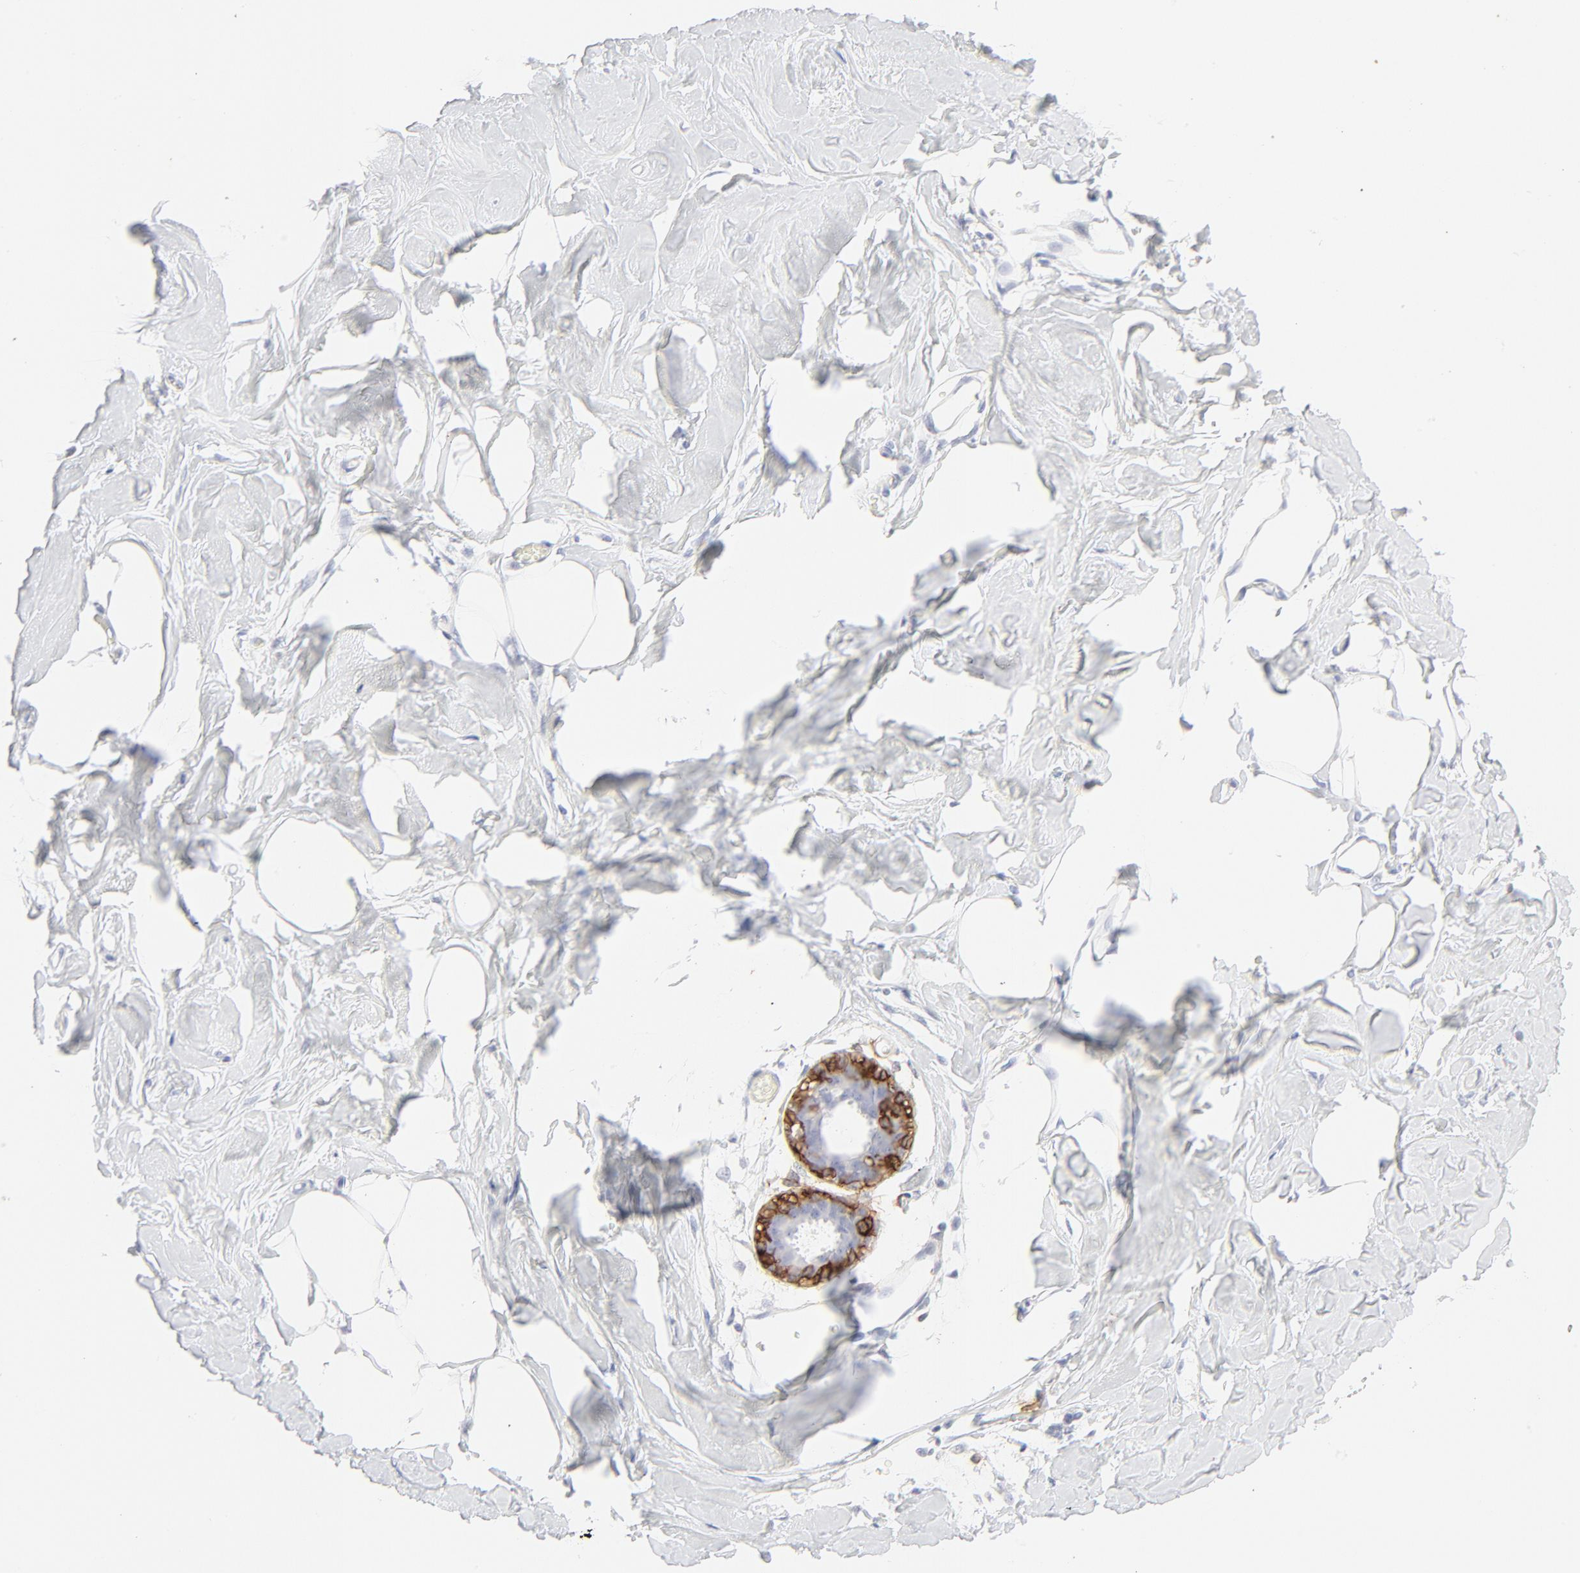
{"staining": {"intensity": "negative", "quantity": "none", "location": "none"}, "tissue": "breast", "cell_type": "Adipocytes", "image_type": "normal", "snomed": [{"axis": "morphology", "description": "Normal tissue, NOS"}, {"axis": "topography", "description": "Breast"}, {"axis": "topography", "description": "Adipose tissue"}], "caption": "Immunohistochemical staining of normal human breast shows no significant positivity in adipocytes.", "gene": "CCR7", "patient": {"sex": "female", "age": 25}}